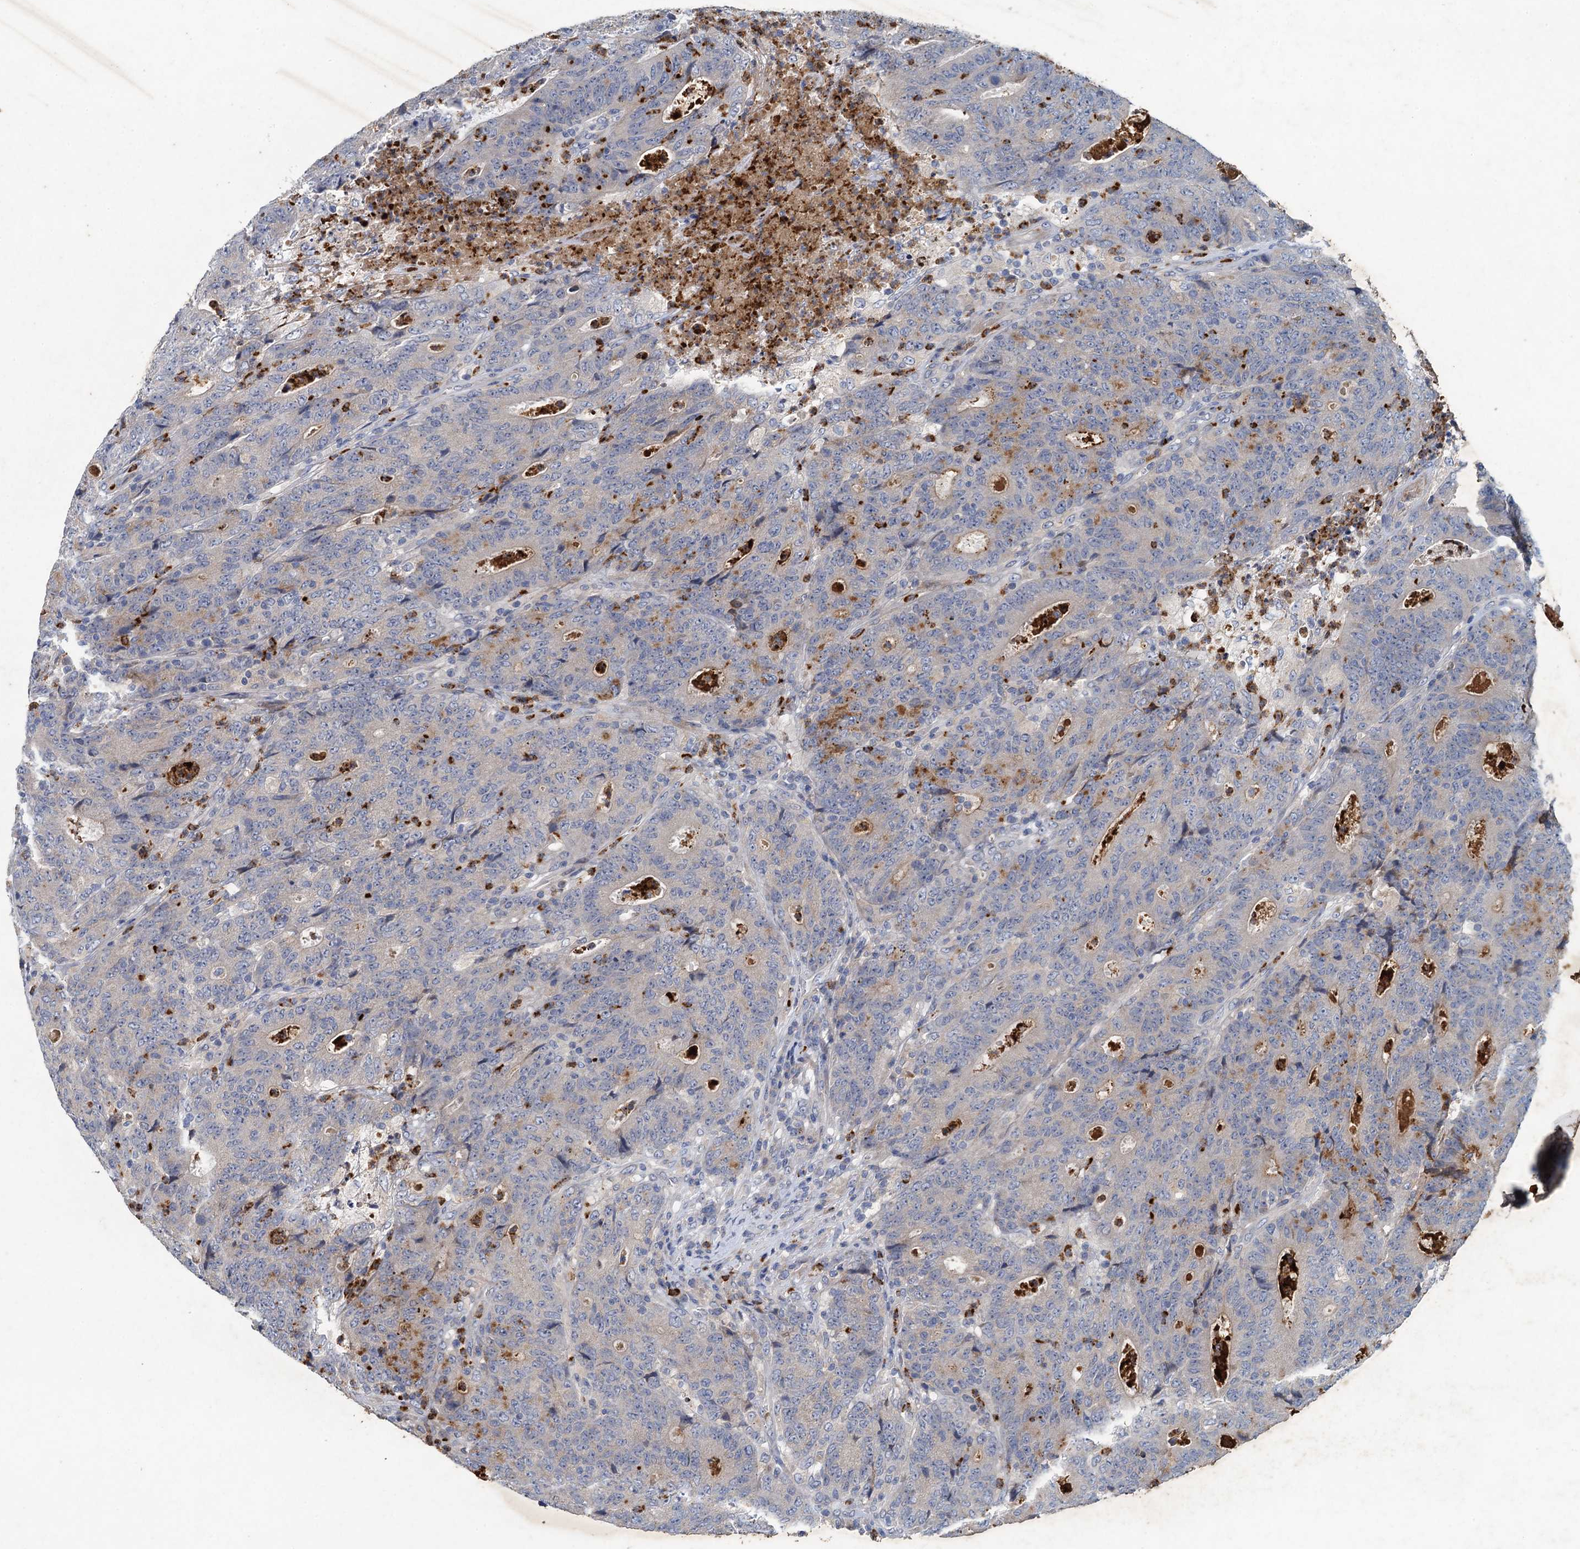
{"staining": {"intensity": "negative", "quantity": "none", "location": "none"}, "tissue": "colorectal cancer", "cell_type": "Tumor cells", "image_type": "cancer", "snomed": [{"axis": "morphology", "description": "Adenocarcinoma, NOS"}, {"axis": "topography", "description": "Colon"}], "caption": "Photomicrograph shows no protein expression in tumor cells of colorectal adenocarcinoma tissue.", "gene": "TPCN1", "patient": {"sex": "female", "age": 75}}